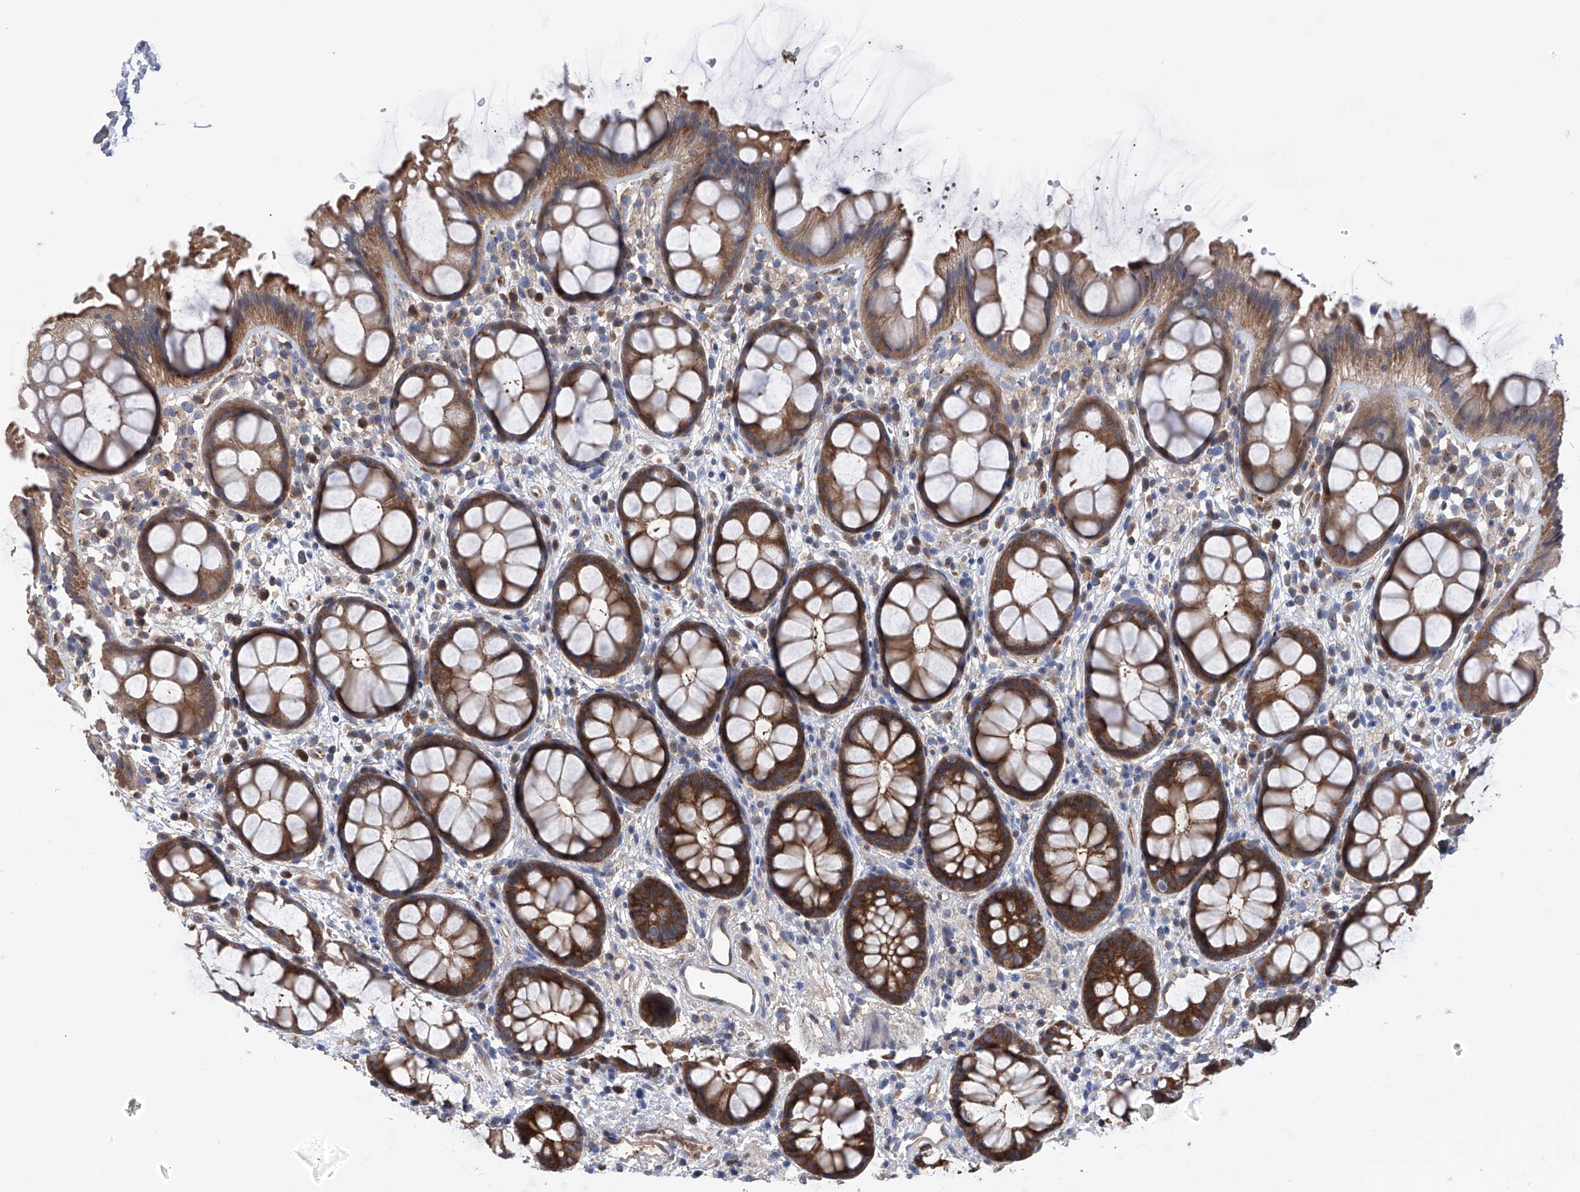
{"staining": {"intensity": "strong", "quantity": ">75%", "location": "cytoplasmic/membranous"}, "tissue": "rectum", "cell_type": "Glandular cells", "image_type": "normal", "snomed": [{"axis": "morphology", "description": "Normal tissue, NOS"}, {"axis": "topography", "description": "Rectum"}], "caption": "Normal rectum shows strong cytoplasmic/membranous staining in about >75% of glandular cells, visualized by immunohistochemistry.", "gene": "NUDT17", "patient": {"sex": "female", "age": 65}}